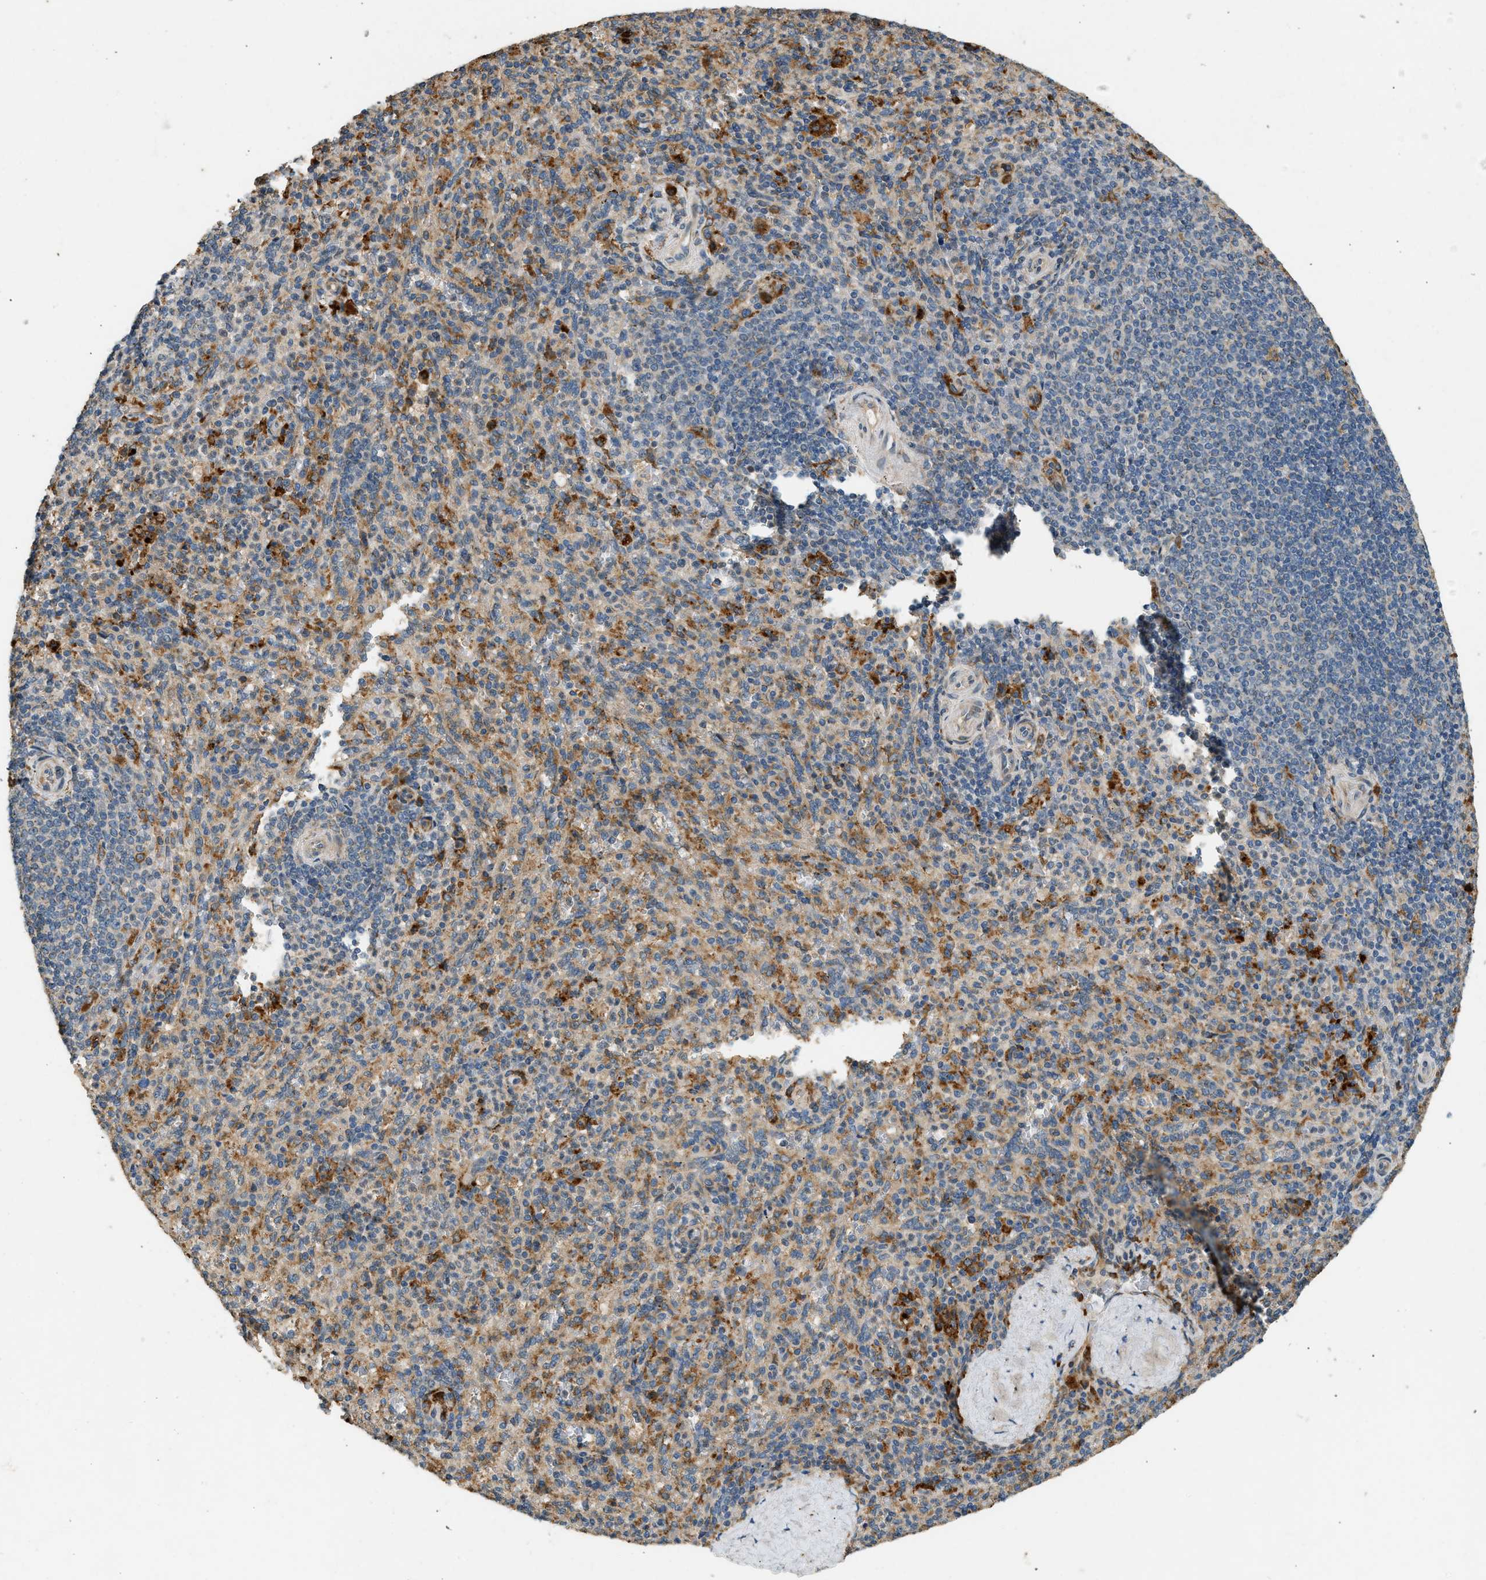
{"staining": {"intensity": "moderate", "quantity": ">75%", "location": "cytoplasmic/membranous"}, "tissue": "spleen", "cell_type": "Cells in red pulp", "image_type": "normal", "snomed": [{"axis": "morphology", "description": "Normal tissue, NOS"}, {"axis": "topography", "description": "Spleen"}], "caption": "Protein analysis of benign spleen demonstrates moderate cytoplasmic/membranous positivity in about >75% of cells in red pulp.", "gene": "CTSB", "patient": {"sex": "male", "age": 36}}